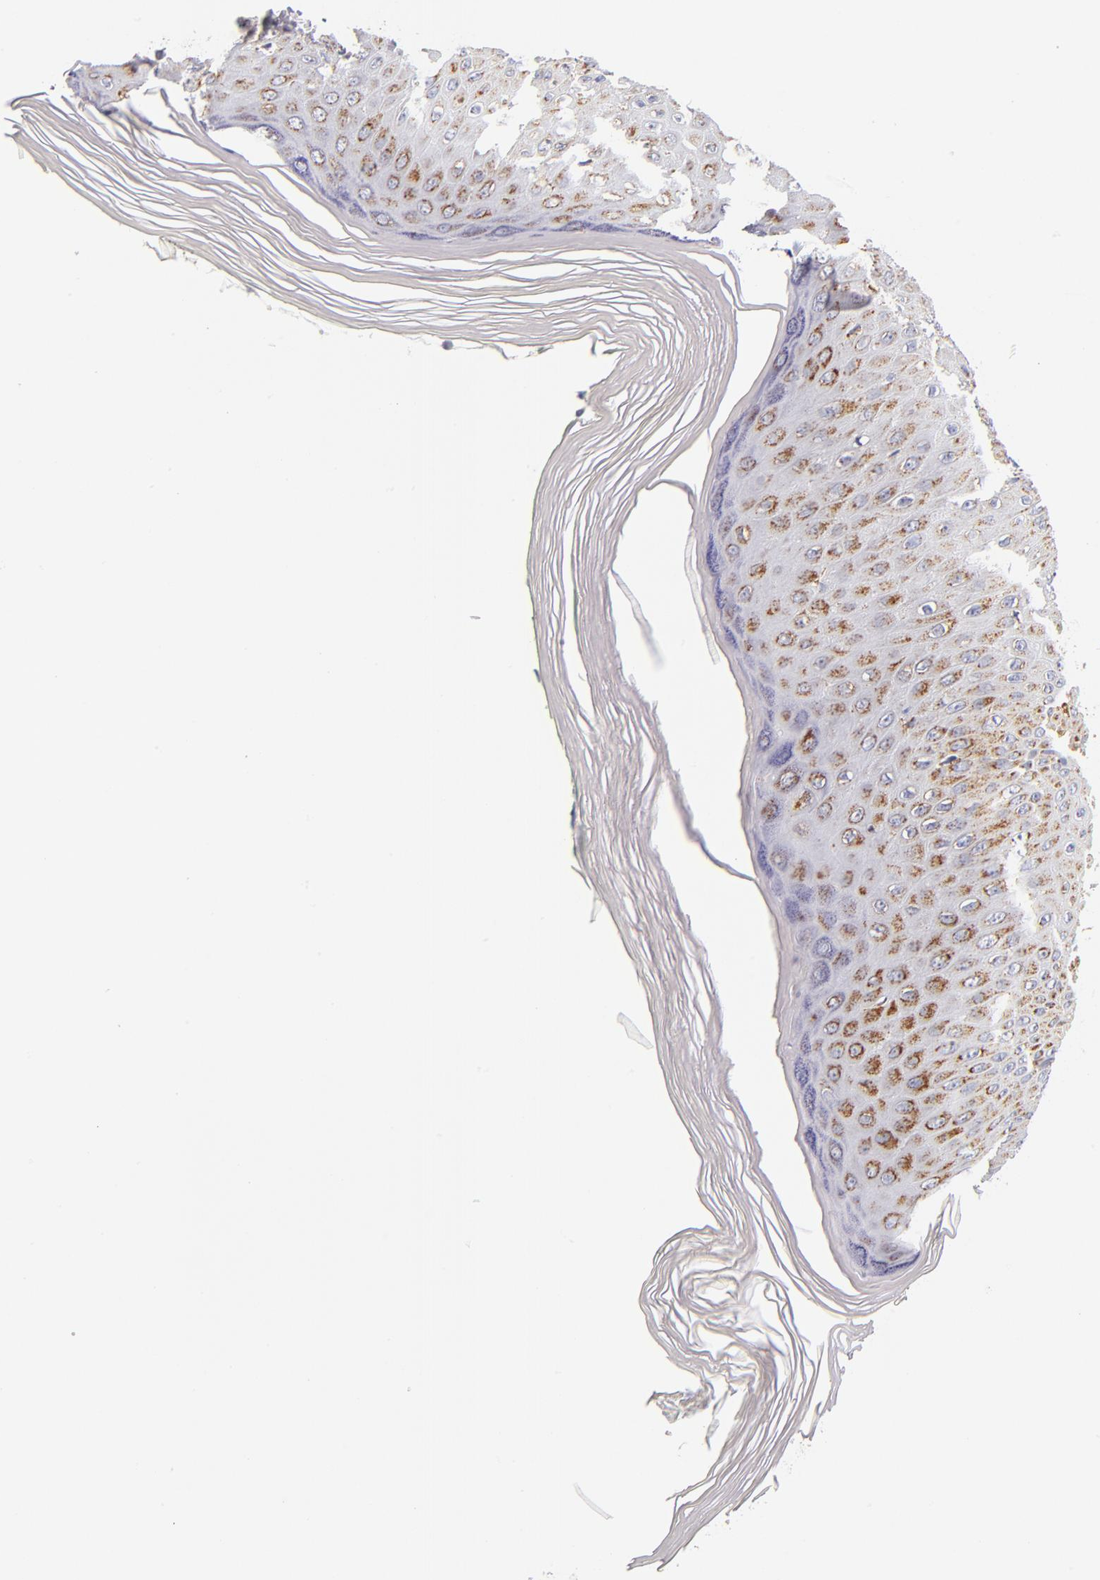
{"staining": {"intensity": "moderate", "quantity": ">75%", "location": "cytoplasmic/membranous"}, "tissue": "skin", "cell_type": "Epidermal cells", "image_type": "normal", "snomed": [{"axis": "morphology", "description": "Normal tissue, NOS"}, {"axis": "morphology", "description": "Inflammation, NOS"}, {"axis": "topography", "description": "Soft tissue"}, {"axis": "topography", "description": "Anal"}], "caption": "Immunohistochemistry (DAB) staining of benign skin exhibits moderate cytoplasmic/membranous protein positivity in about >75% of epidermal cells. (Brightfield microscopy of DAB IHC at high magnification).", "gene": "ECHS1", "patient": {"sex": "female", "age": 15}}